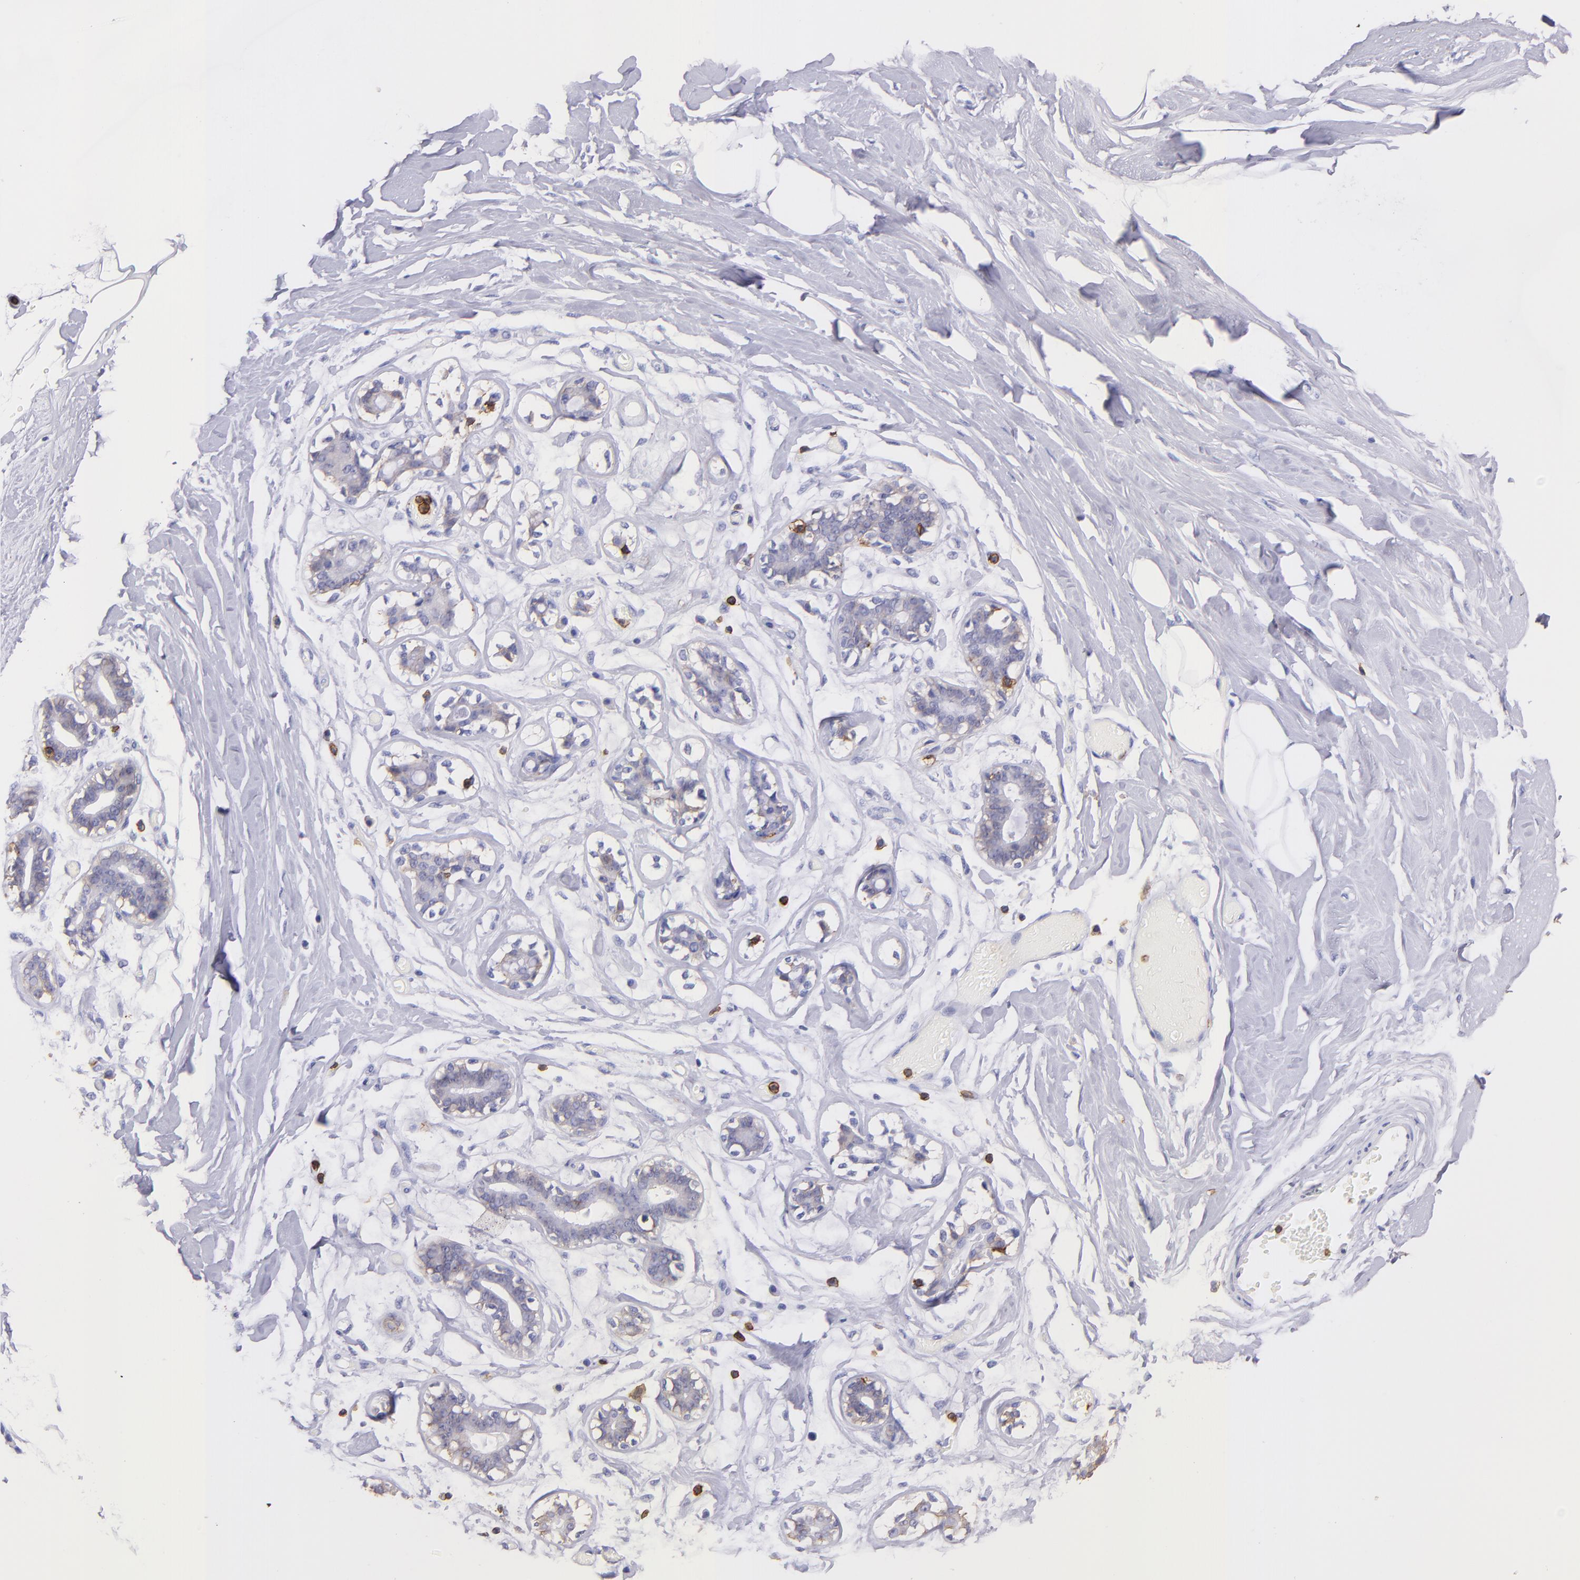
{"staining": {"intensity": "negative", "quantity": "none", "location": "none"}, "tissue": "breast", "cell_type": "Adipocytes", "image_type": "normal", "snomed": [{"axis": "morphology", "description": "Normal tissue, NOS"}, {"axis": "morphology", "description": "Fibrosis, NOS"}, {"axis": "topography", "description": "Breast"}], "caption": "Immunohistochemistry of normal human breast shows no positivity in adipocytes. (Stains: DAB immunohistochemistry (IHC) with hematoxylin counter stain, Microscopy: brightfield microscopy at high magnification).", "gene": "SPN", "patient": {"sex": "female", "age": 39}}